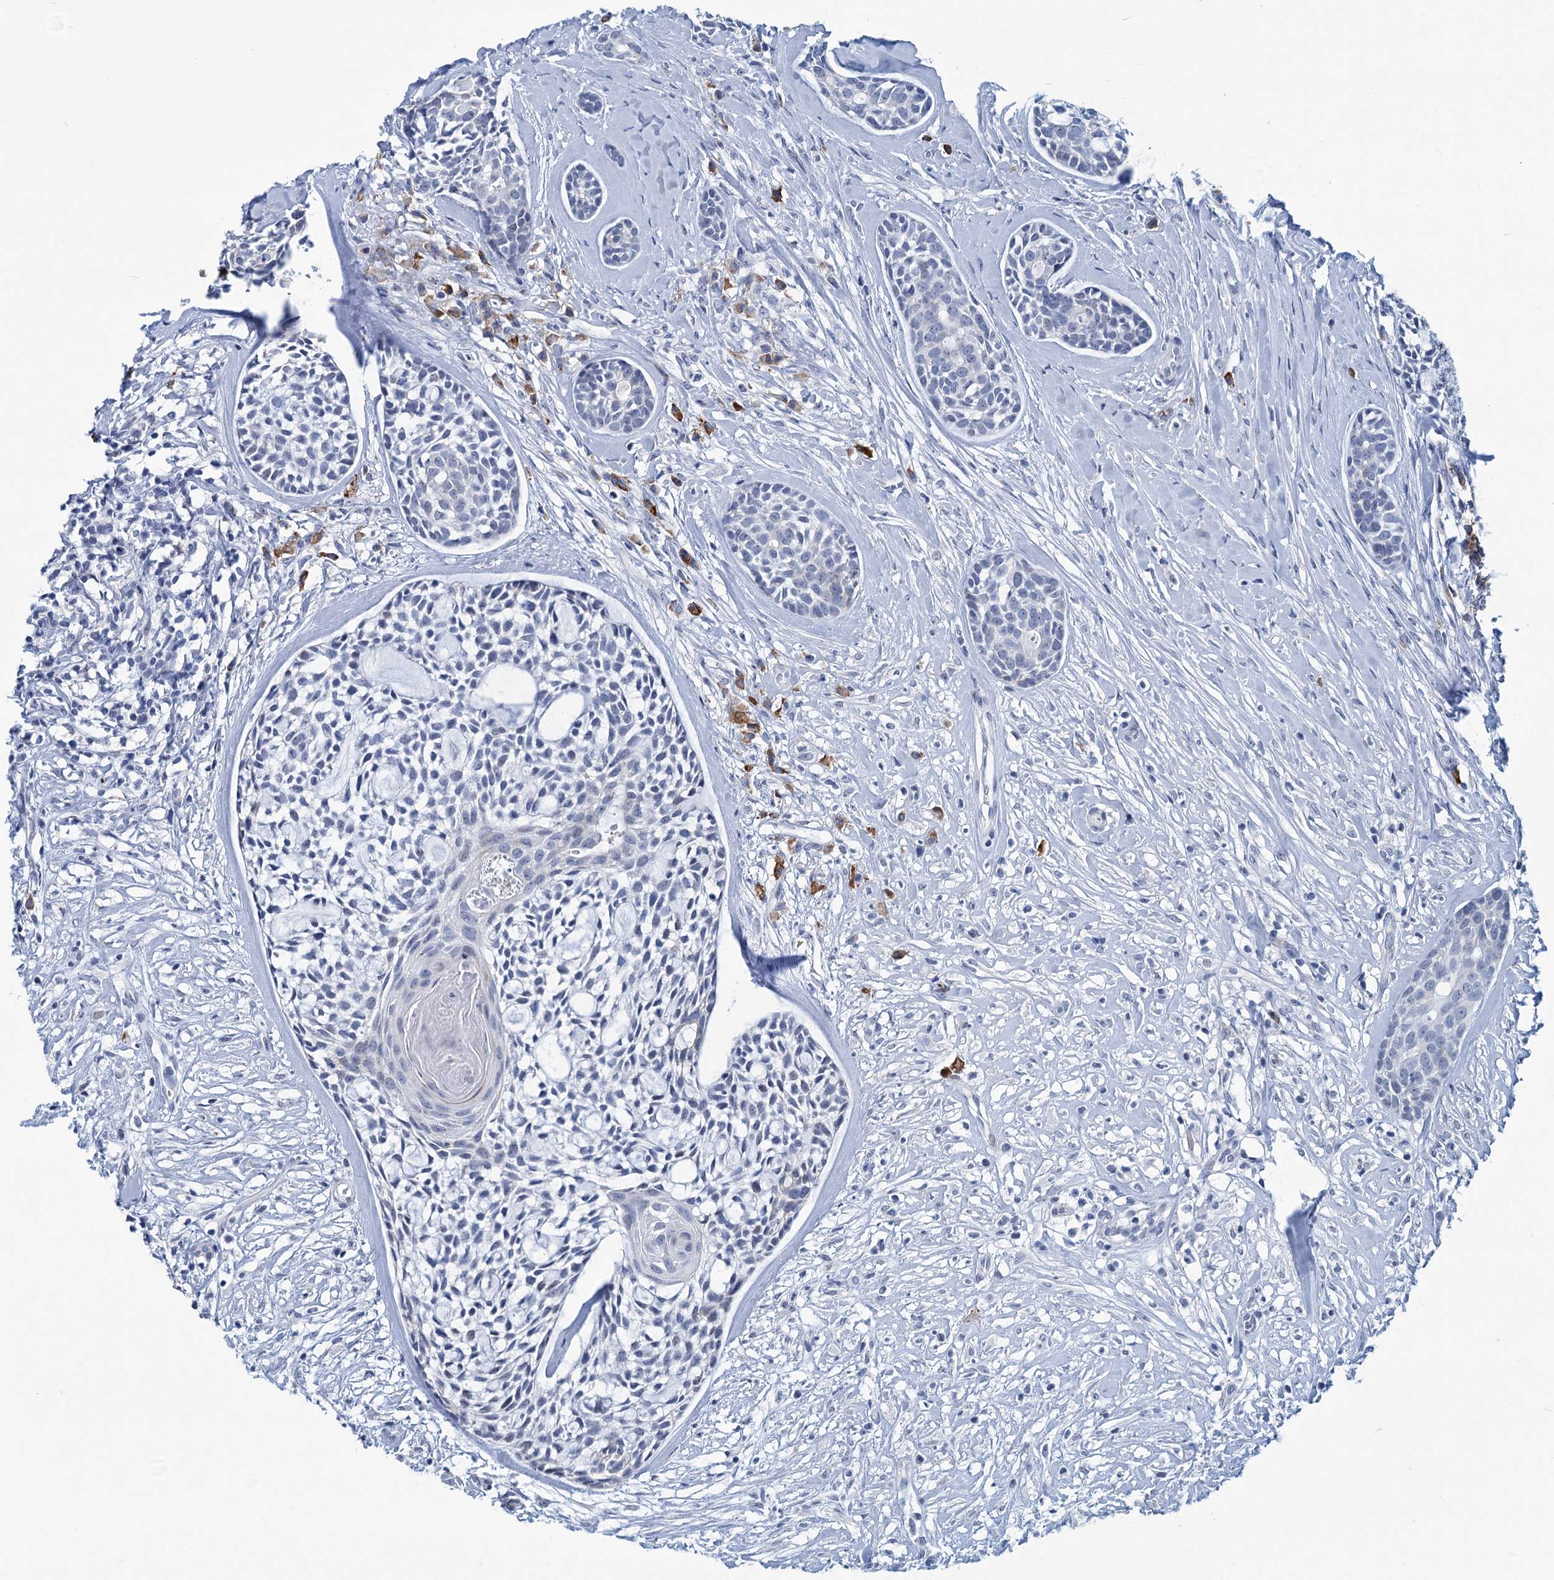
{"staining": {"intensity": "negative", "quantity": "none", "location": "none"}, "tissue": "head and neck cancer", "cell_type": "Tumor cells", "image_type": "cancer", "snomed": [{"axis": "morphology", "description": "Adenocarcinoma, NOS"}, {"axis": "topography", "description": "Subcutis"}, {"axis": "topography", "description": "Head-Neck"}], "caption": "DAB (3,3'-diaminobenzidine) immunohistochemical staining of adenocarcinoma (head and neck) exhibits no significant positivity in tumor cells. (Immunohistochemistry, brightfield microscopy, high magnification).", "gene": "NEU3", "patient": {"sex": "female", "age": 73}}